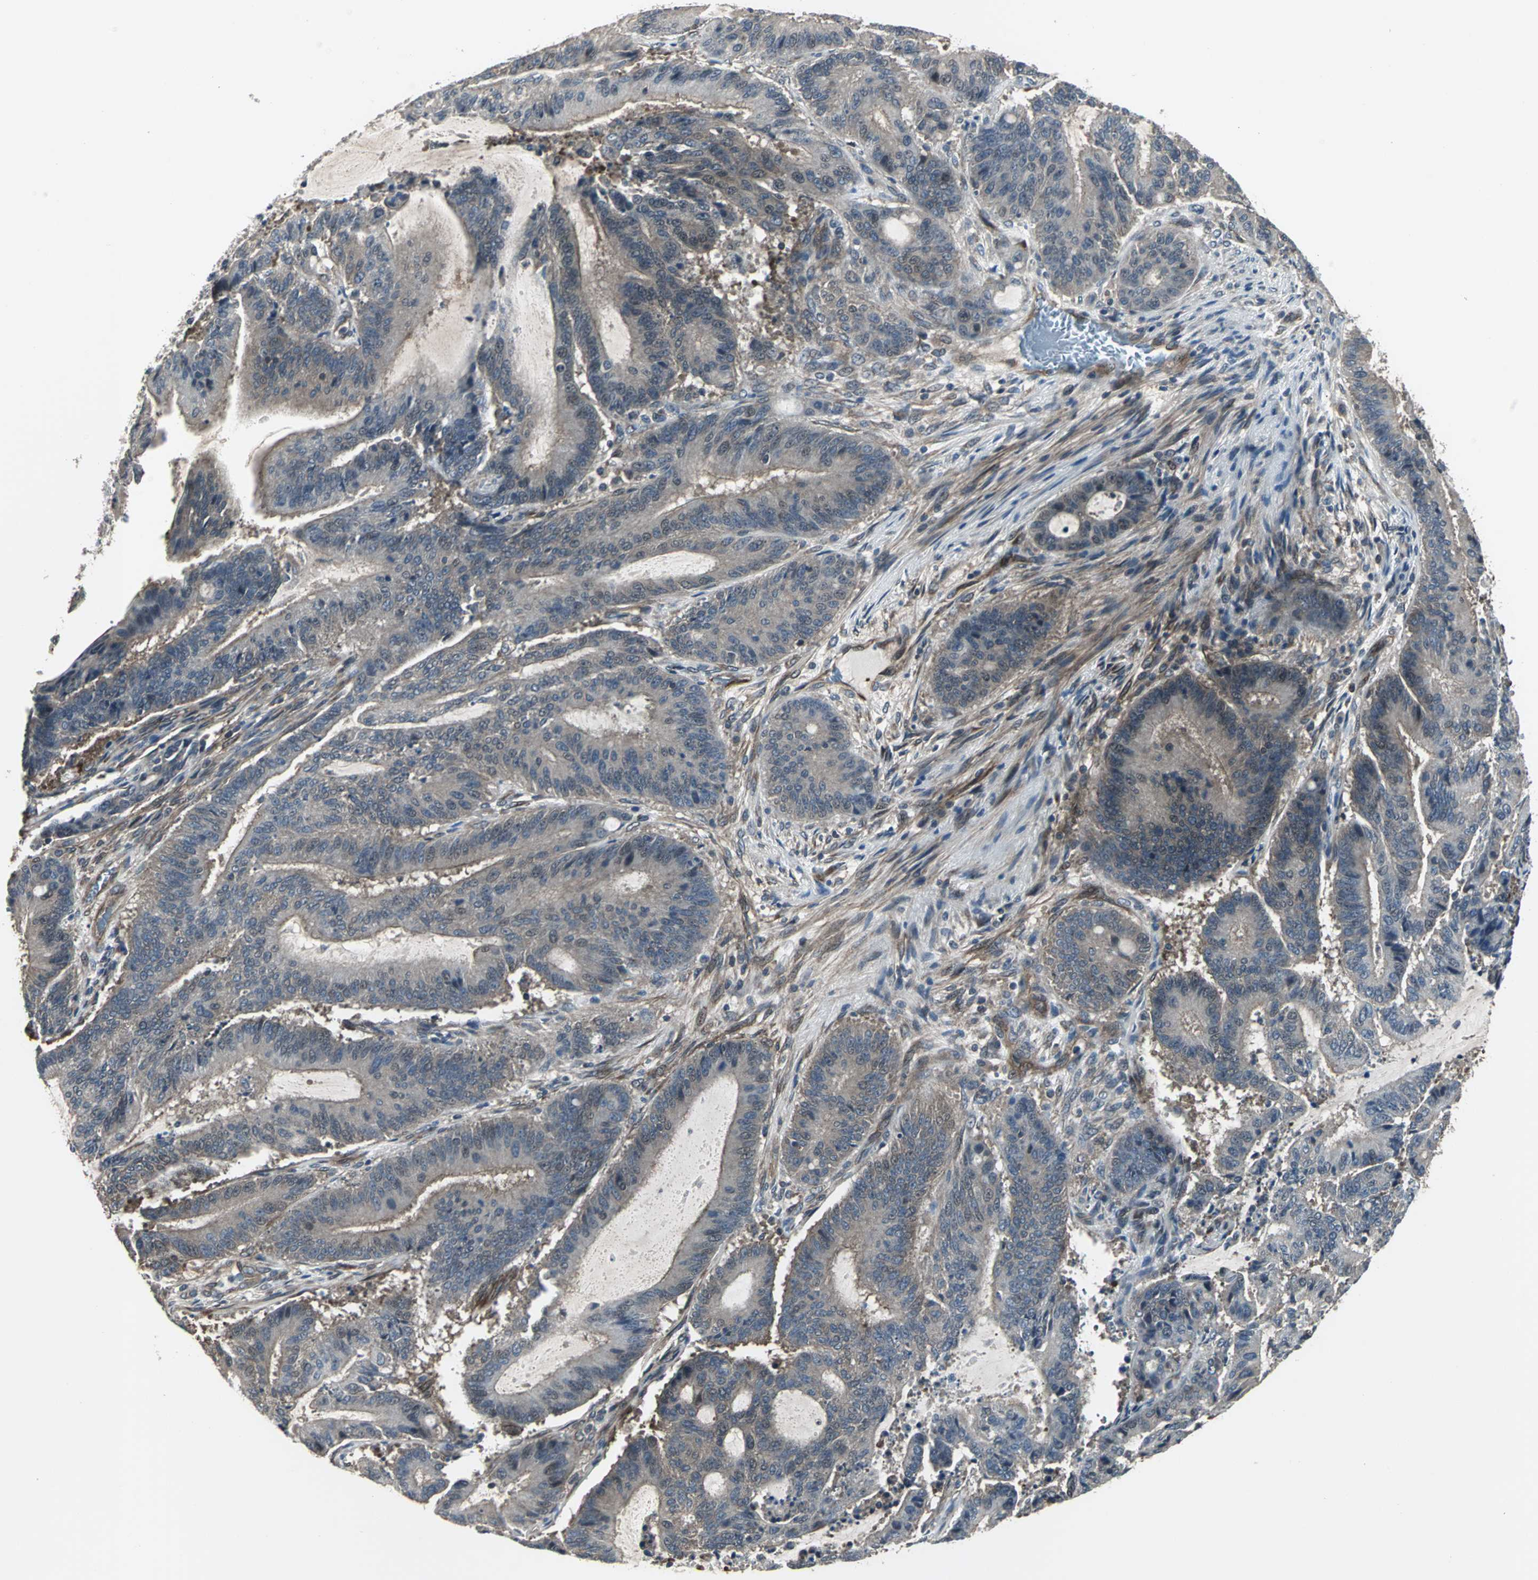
{"staining": {"intensity": "moderate", "quantity": "25%-75%", "location": "cytoplasmic/membranous"}, "tissue": "liver cancer", "cell_type": "Tumor cells", "image_type": "cancer", "snomed": [{"axis": "morphology", "description": "Cholangiocarcinoma"}, {"axis": "topography", "description": "Liver"}], "caption": "High-power microscopy captured an immunohistochemistry image of liver cancer (cholangiocarcinoma), revealing moderate cytoplasmic/membranous expression in about 25%-75% of tumor cells.", "gene": "PFDN1", "patient": {"sex": "female", "age": 73}}